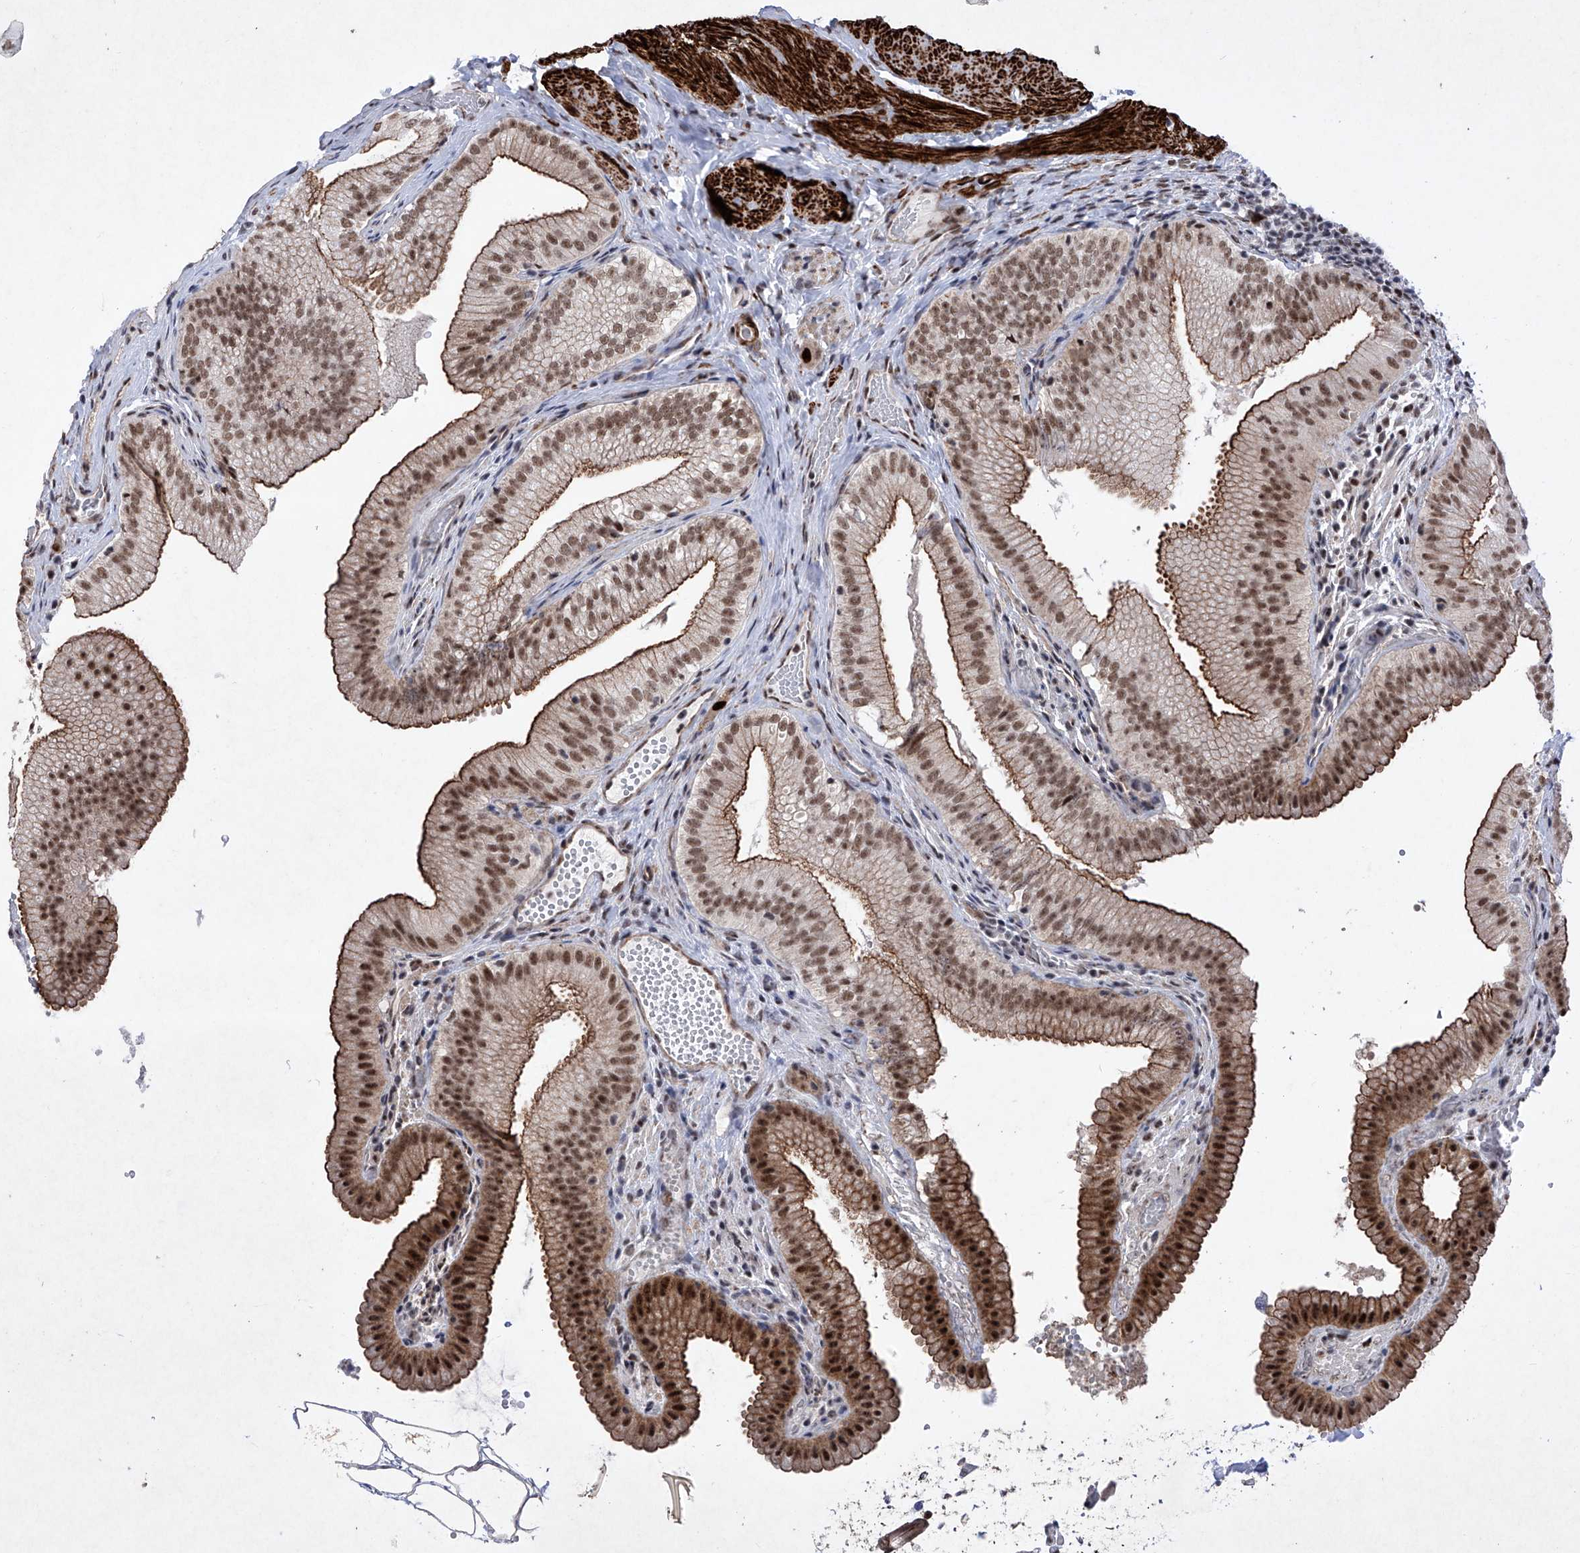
{"staining": {"intensity": "strong", "quantity": "25%-75%", "location": "cytoplasmic/membranous,nuclear"}, "tissue": "gallbladder", "cell_type": "Glandular cells", "image_type": "normal", "snomed": [{"axis": "morphology", "description": "Normal tissue, NOS"}, {"axis": "topography", "description": "Gallbladder"}], "caption": "High-power microscopy captured an immunohistochemistry histopathology image of benign gallbladder, revealing strong cytoplasmic/membranous,nuclear positivity in about 25%-75% of glandular cells. The staining was performed using DAB (3,3'-diaminobenzidine), with brown indicating positive protein expression. Nuclei are stained blue with hematoxylin.", "gene": "NFATC4", "patient": {"sex": "female", "age": 30}}